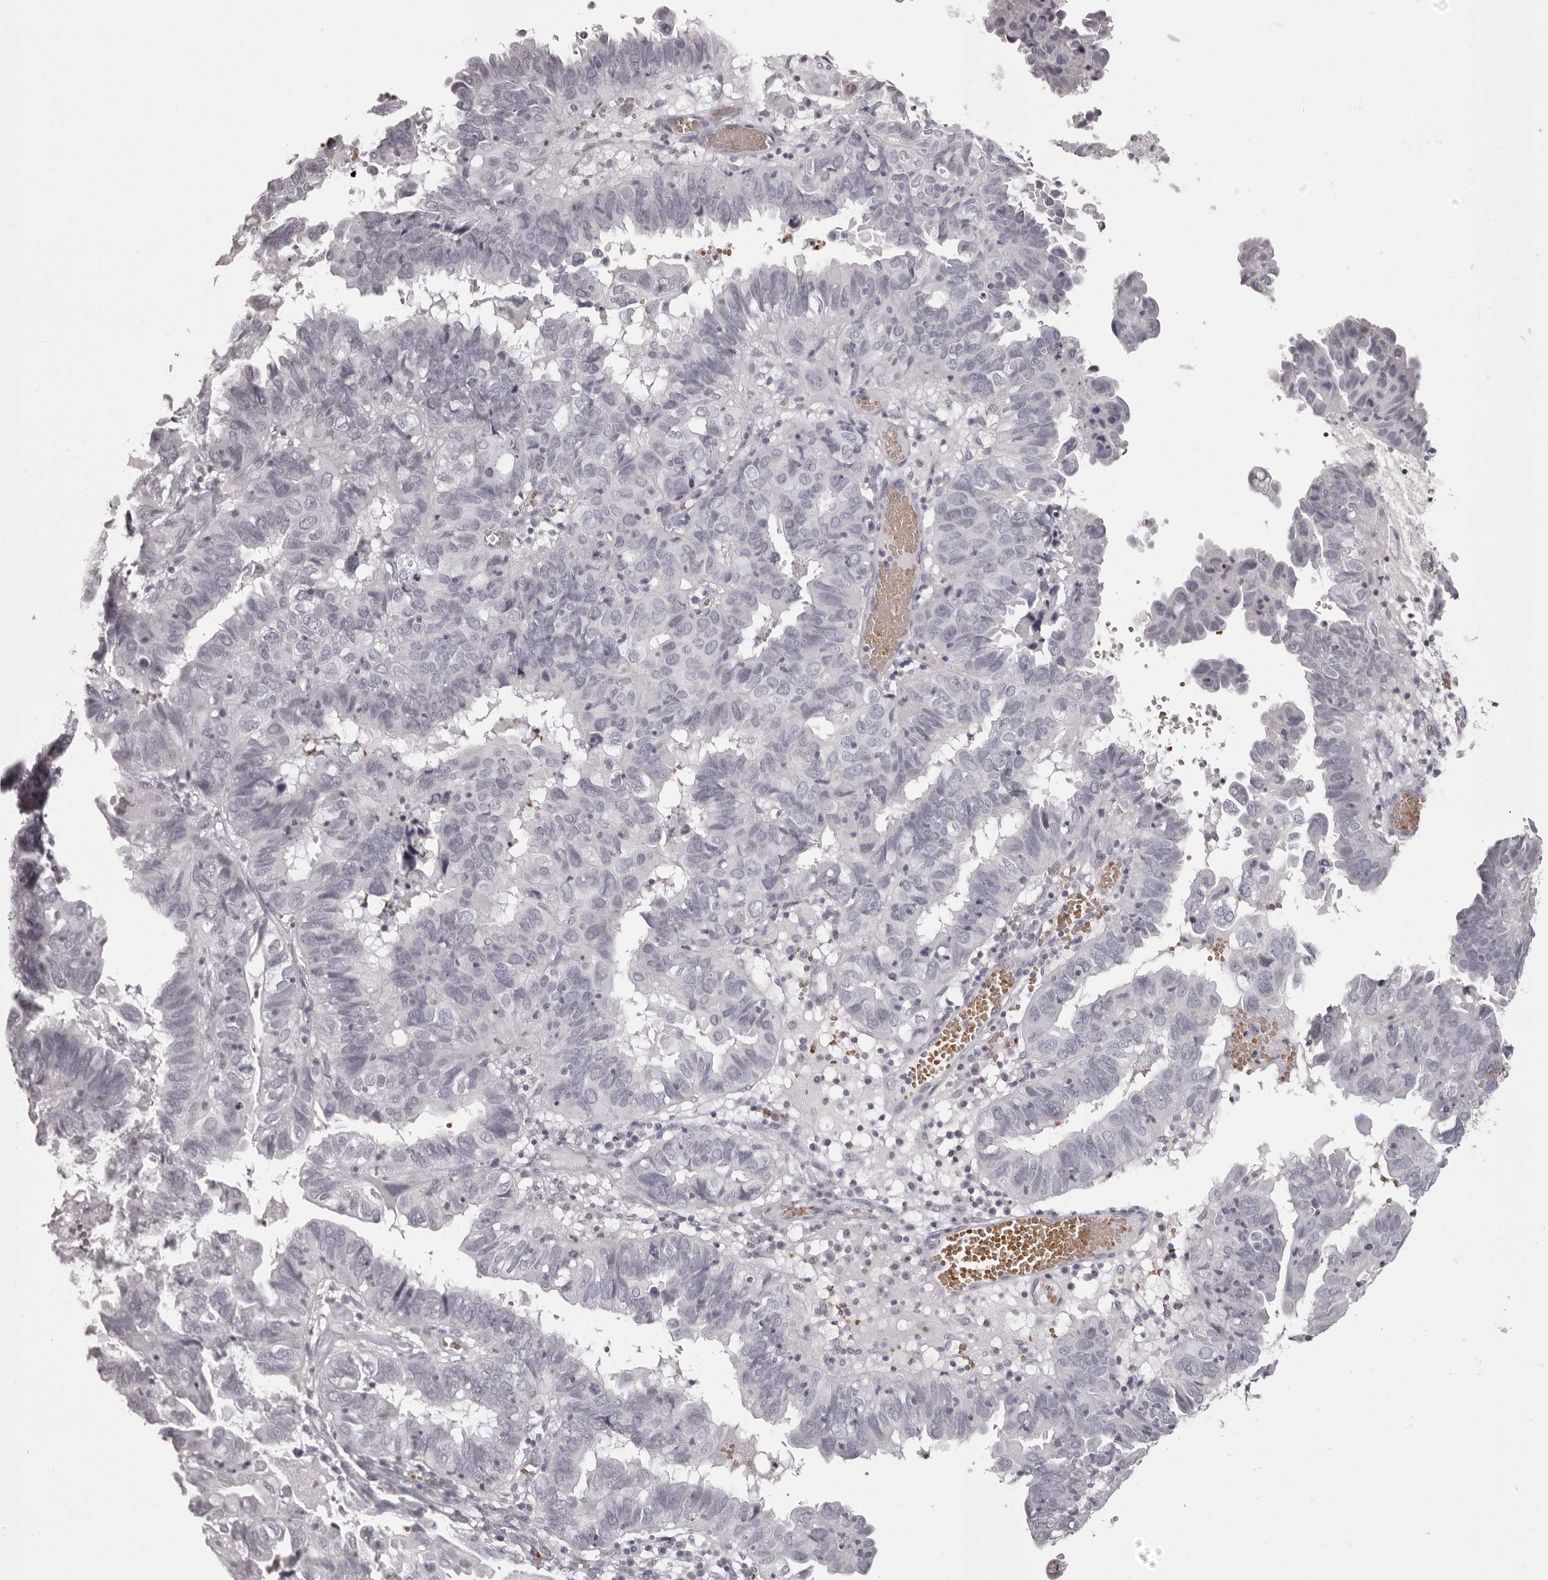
{"staining": {"intensity": "negative", "quantity": "none", "location": "none"}, "tissue": "endometrial cancer", "cell_type": "Tumor cells", "image_type": "cancer", "snomed": [{"axis": "morphology", "description": "Adenocarcinoma, NOS"}, {"axis": "topography", "description": "Uterus"}], "caption": "Tumor cells are negative for brown protein staining in endometrial adenocarcinoma.", "gene": "C8orf74", "patient": {"sex": "female", "age": 77}}